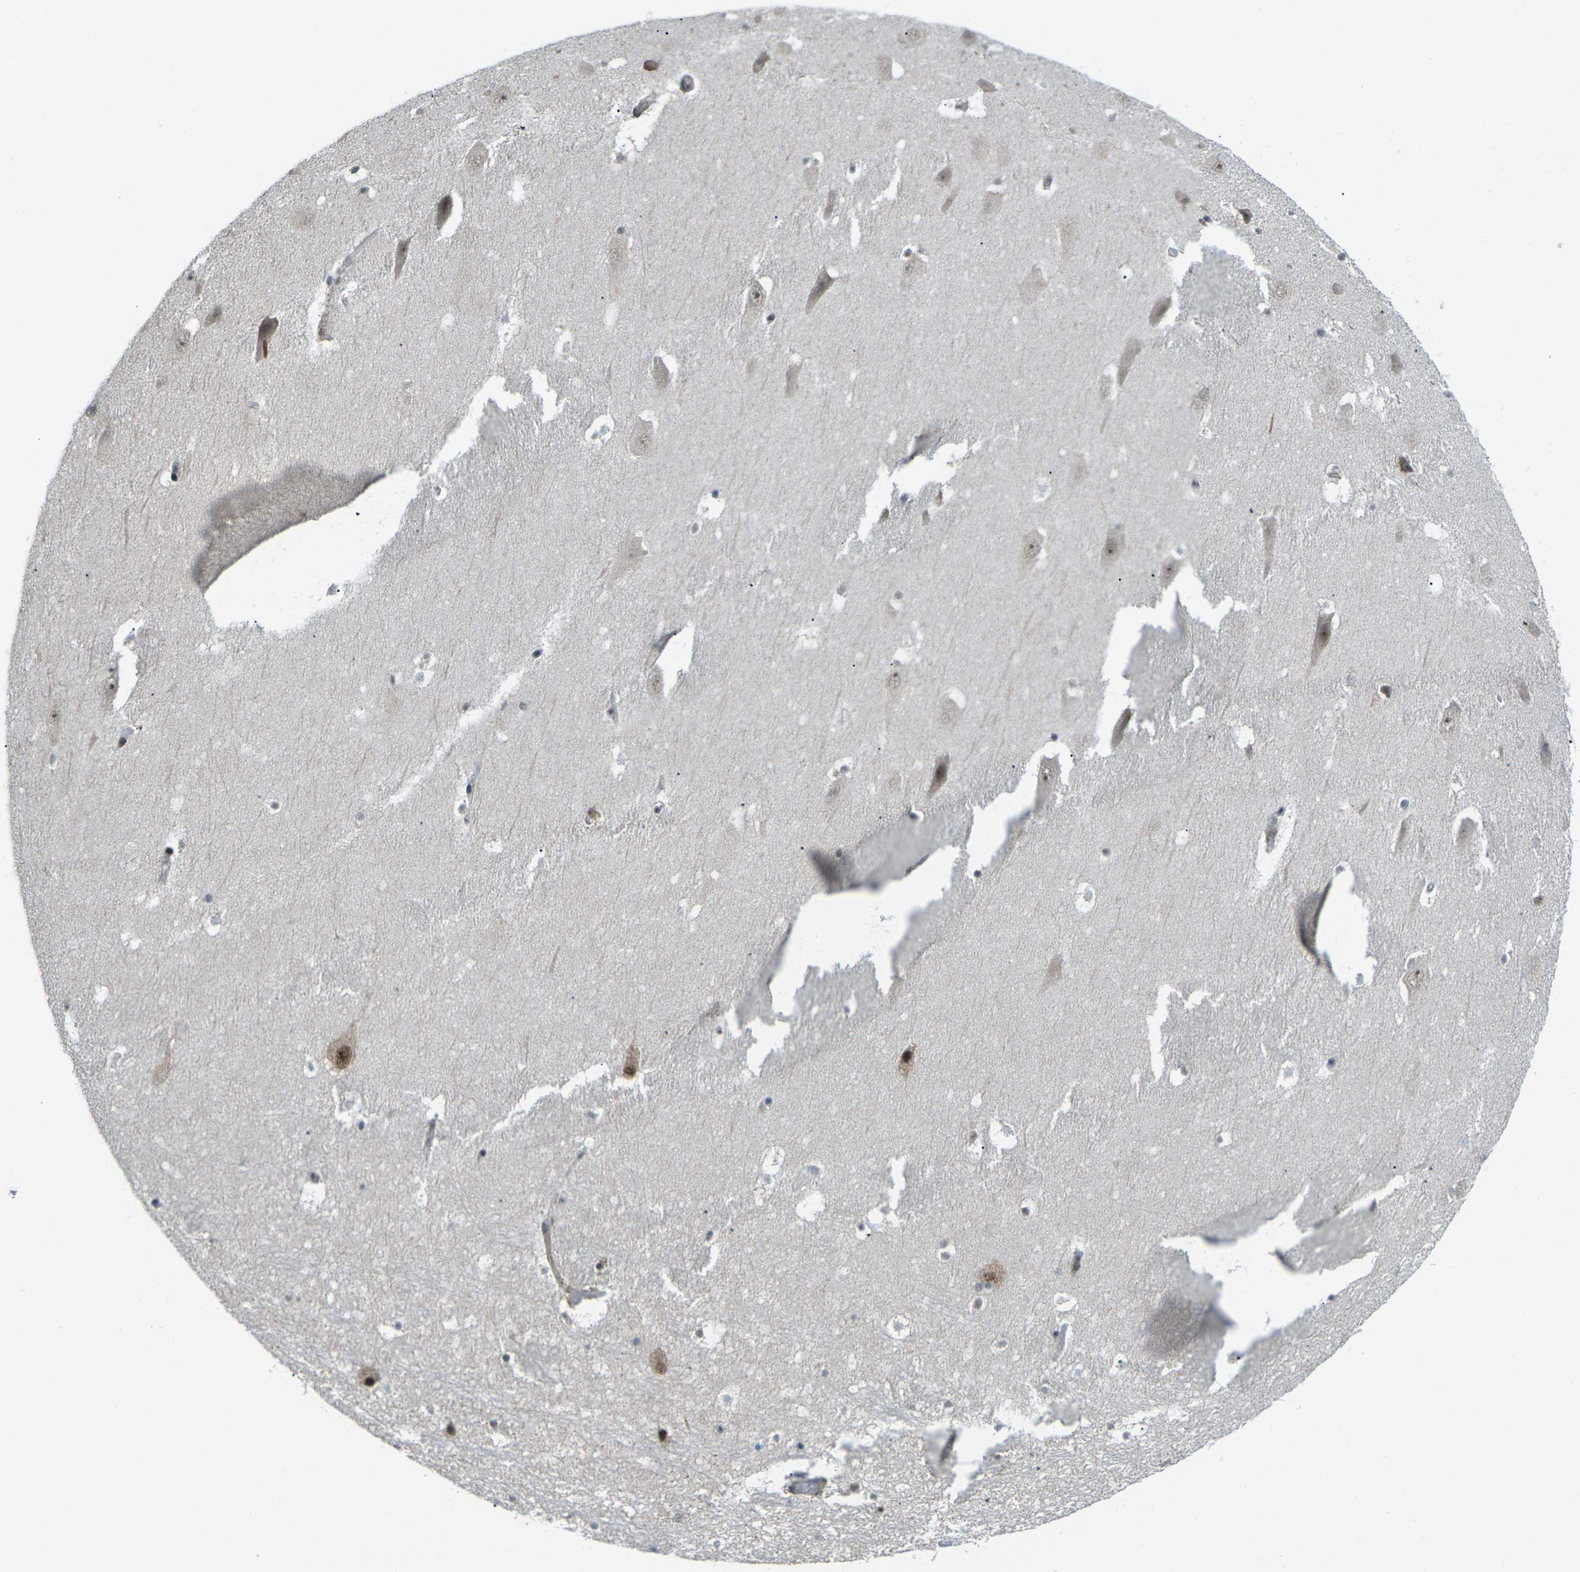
{"staining": {"intensity": "moderate", "quantity": "25%-75%", "location": "nuclear"}, "tissue": "hippocampus", "cell_type": "Glial cells", "image_type": "normal", "snomed": [{"axis": "morphology", "description": "Normal tissue, NOS"}, {"axis": "topography", "description": "Hippocampus"}], "caption": "A brown stain labels moderate nuclear expression of a protein in glial cells of unremarkable hippocampus. The protein is stained brown, and the nuclei are stained in blue (DAB IHC with brightfield microscopy, high magnification).", "gene": "UBE2S", "patient": {"sex": "male", "age": 45}}